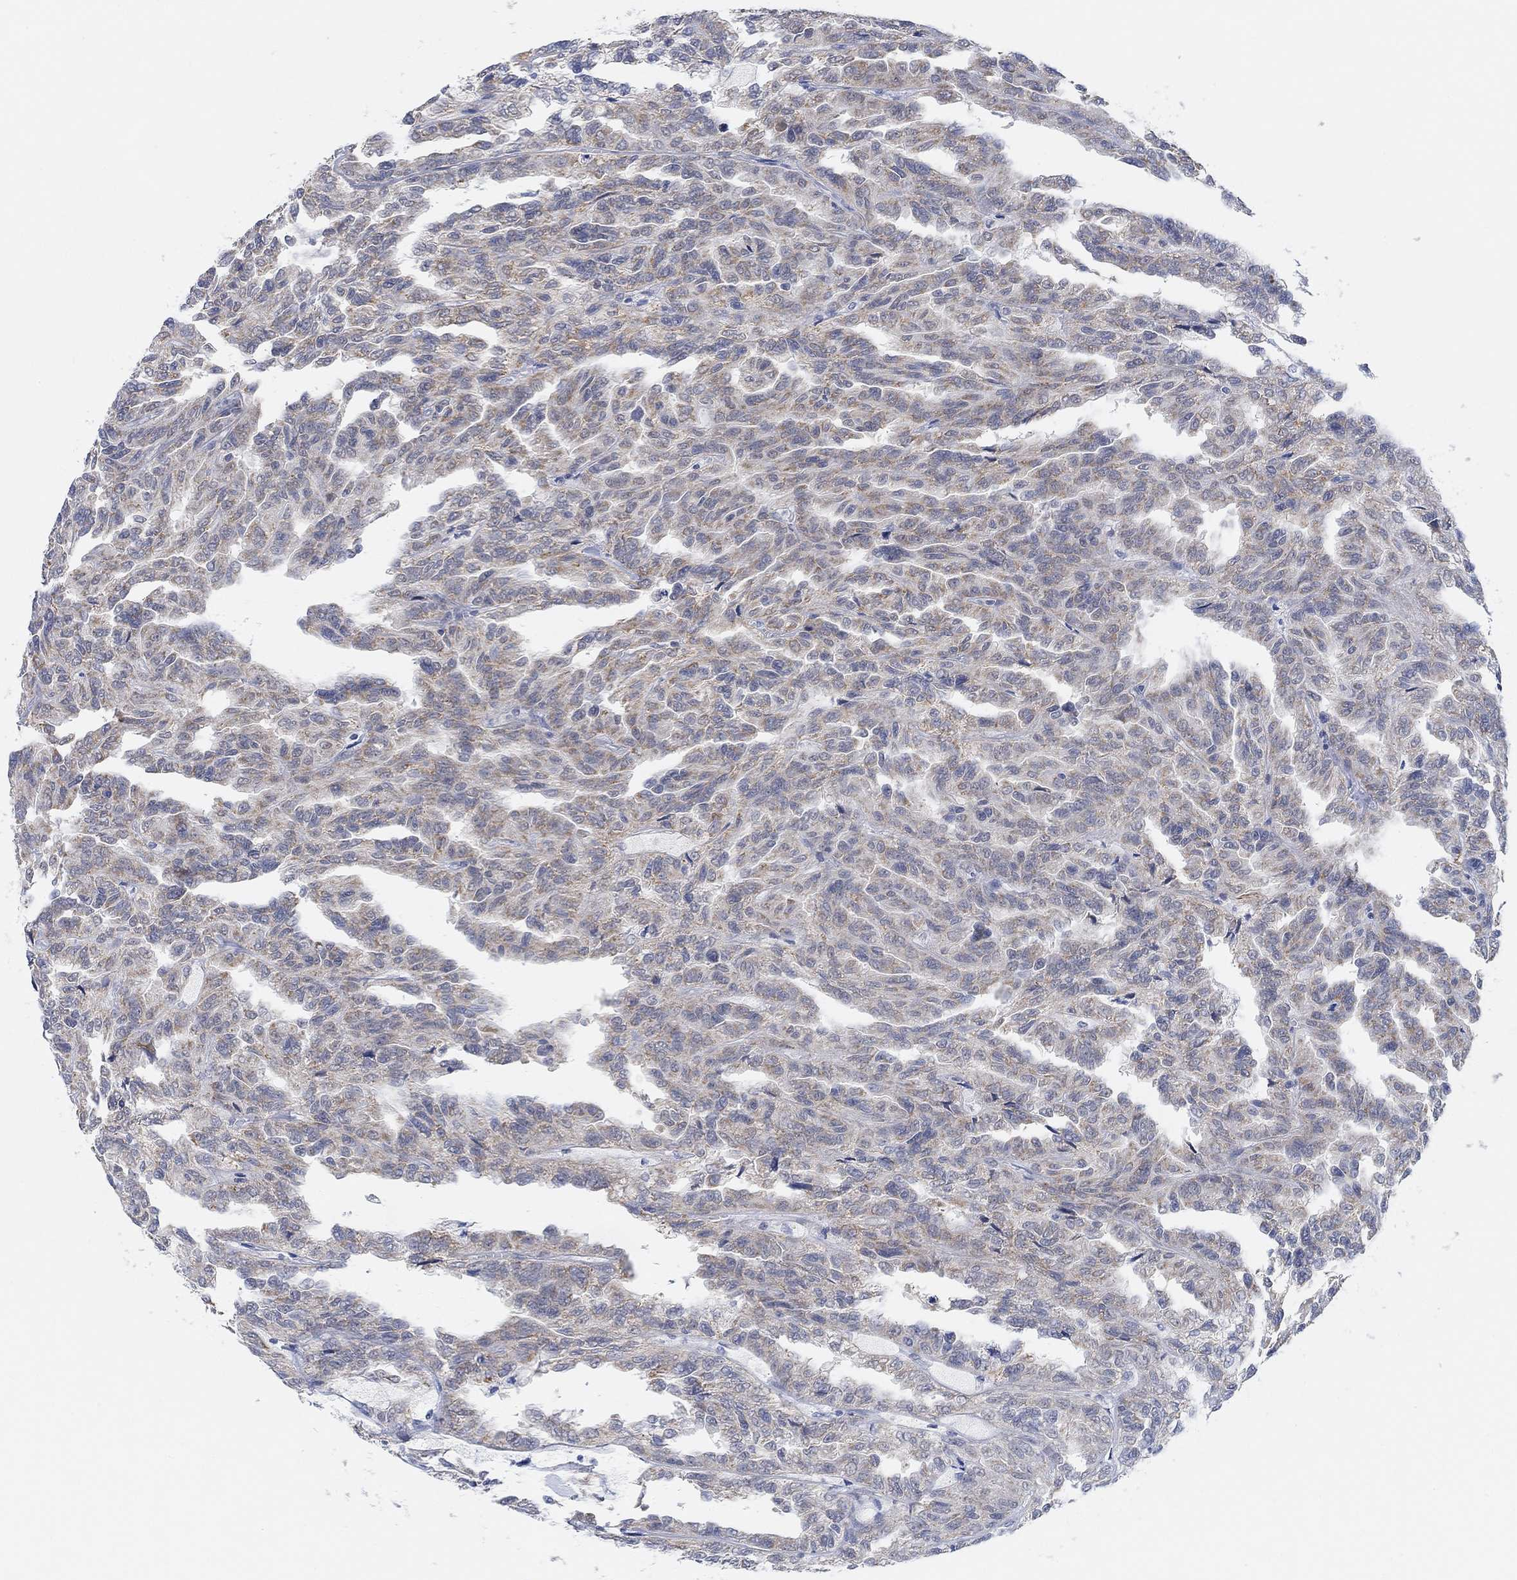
{"staining": {"intensity": "moderate", "quantity": "<25%", "location": "cytoplasmic/membranous"}, "tissue": "renal cancer", "cell_type": "Tumor cells", "image_type": "cancer", "snomed": [{"axis": "morphology", "description": "Adenocarcinoma, NOS"}, {"axis": "topography", "description": "Kidney"}], "caption": "The micrograph shows staining of renal adenocarcinoma, revealing moderate cytoplasmic/membranous protein expression (brown color) within tumor cells. (IHC, brightfield microscopy, high magnification).", "gene": "RIMS1", "patient": {"sex": "male", "age": 79}}